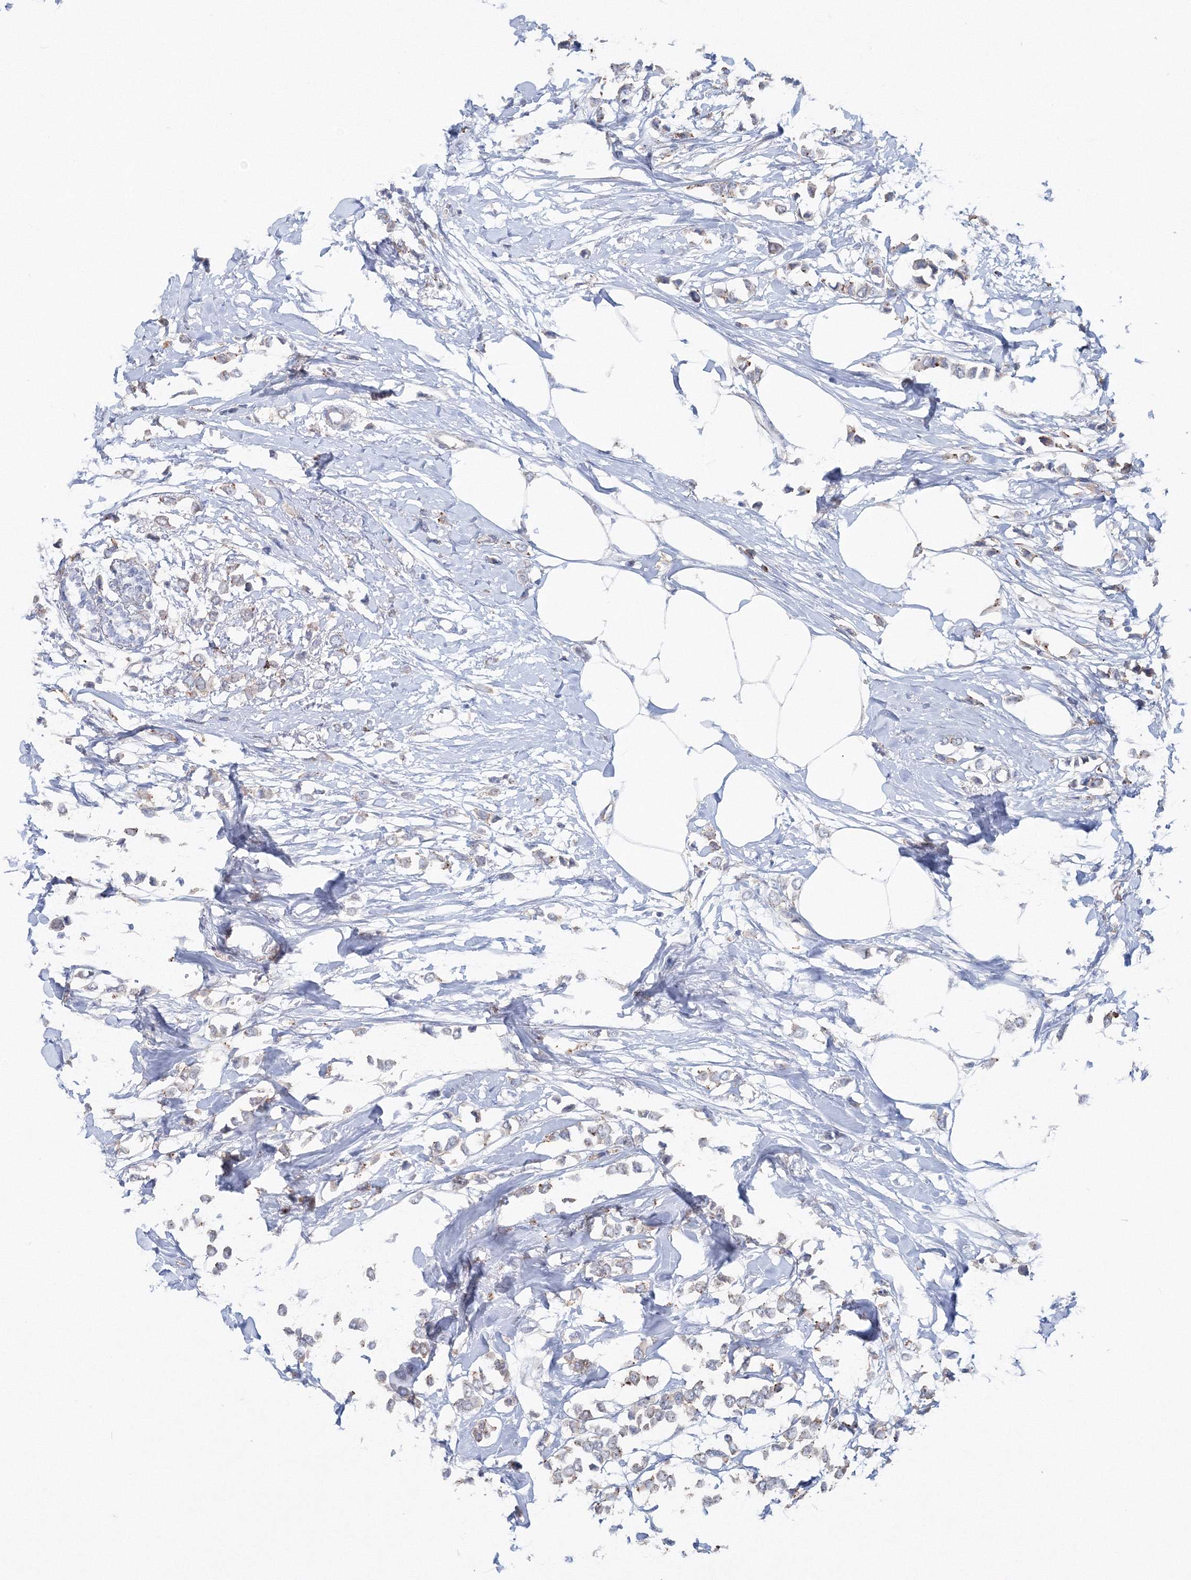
{"staining": {"intensity": "negative", "quantity": "none", "location": "none"}, "tissue": "breast cancer", "cell_type": "Tumor cells", "image_type": "cancer", "snomed": [{"axis": "morphology", "description": "Lobular carcinoma"}, {"axis": "topography", "description": "Breast"}], "caption": "A micrograph of human breast cancer (lobular carcinoma) is negative for staining in tumor cells. (DAB IHC with hematoxylin counter stain).", "gene": "GGA2", "patient": {"sex": "female", "age": 51}}